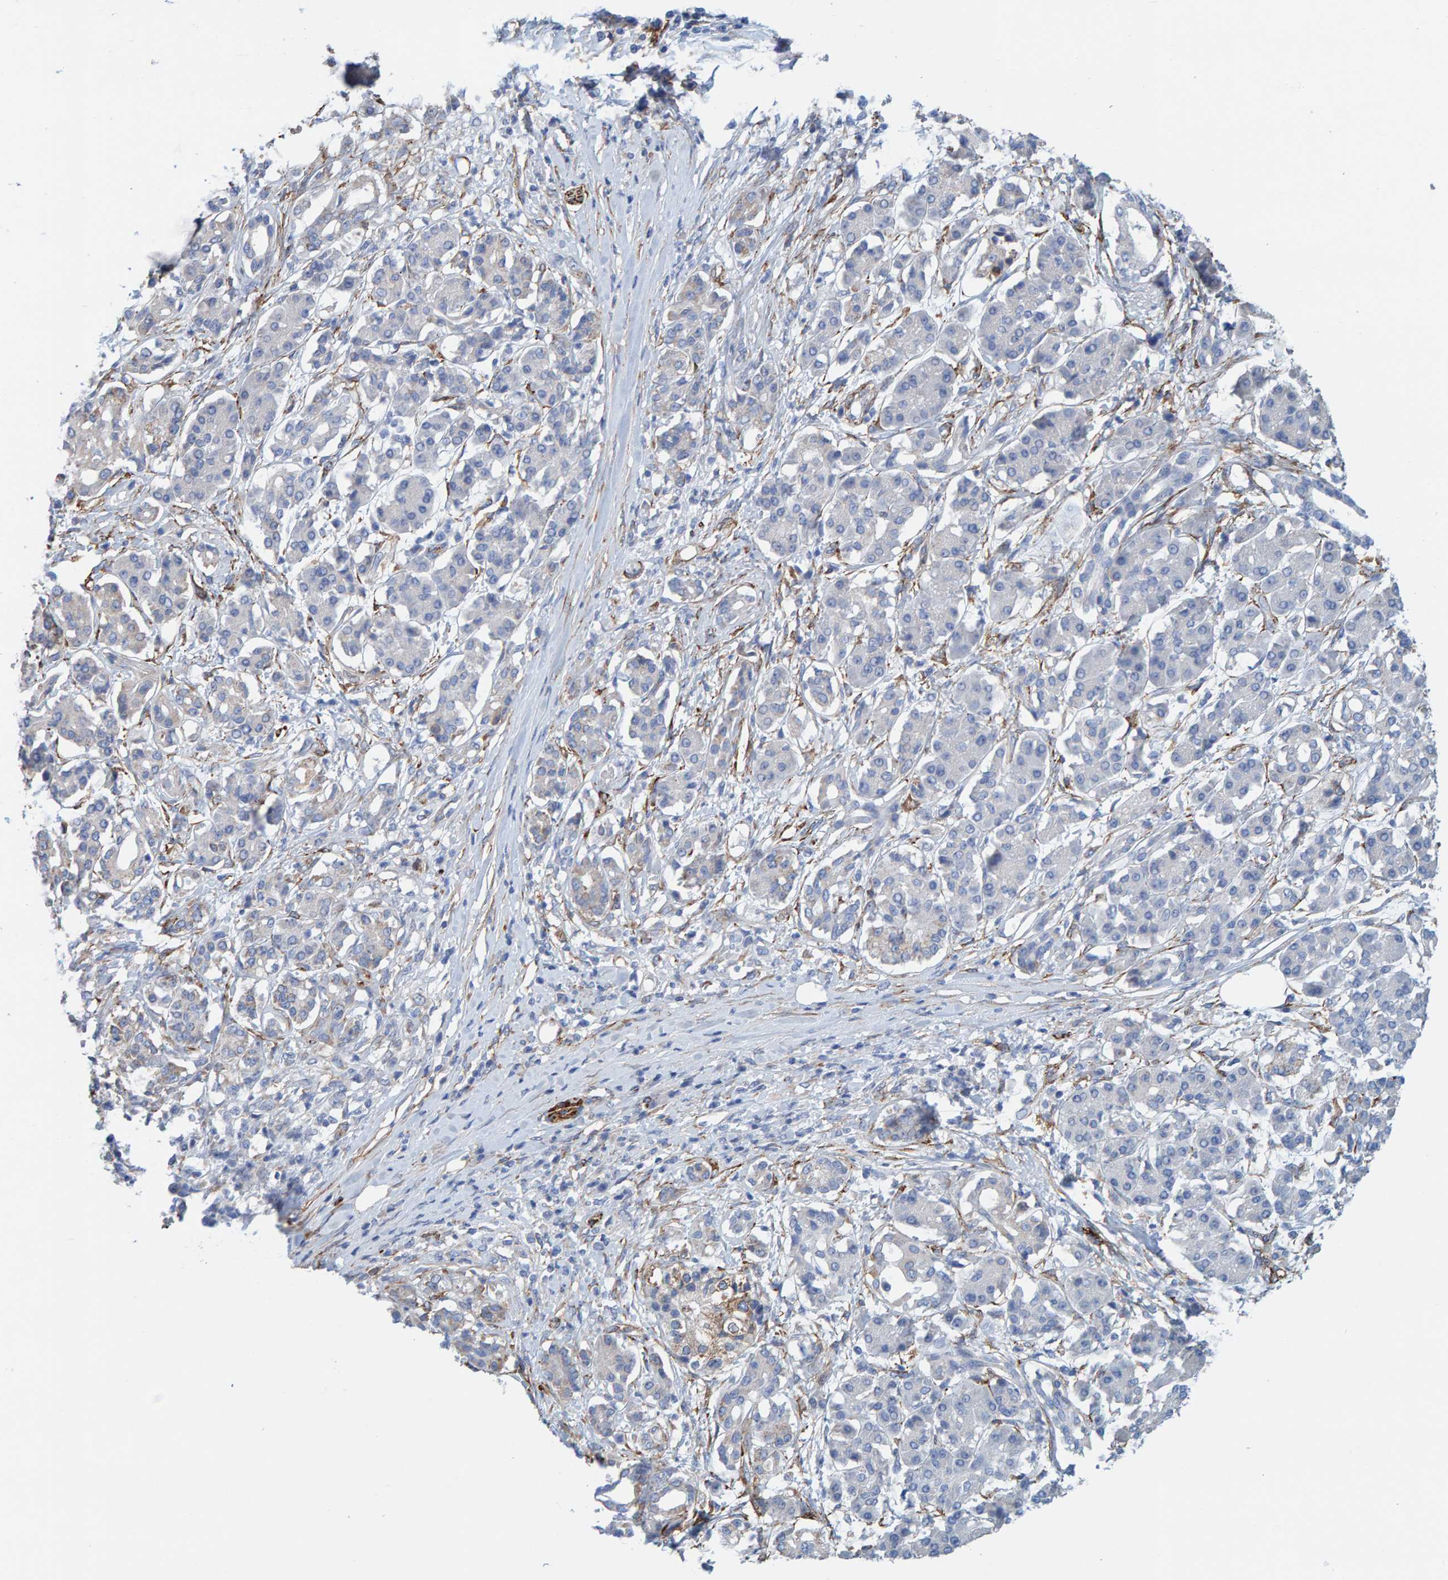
{"staining": {"intensity": "moderate", "quantity": "<25%", "location": "cytoplasmic/membranous"}, "tissue": "pancreatic cancer", "cell_type": "Tumor cells", "image_type": "cancer", "snomed": [{"axis": "morphology", "description": "Adenocarcinoma, NOS"}, {"axis": "topography", "description": "Pancreas"}], "caption": "Pancreatic cancer (adenocarcinoma) tissue displays moderate cytoplasmic/membranous positivity in approximately <25% of tumor cells, visualized by immunohistochemistry.", "gene": "MAP1B", "patient": {"sex": "female", "age": 56}}